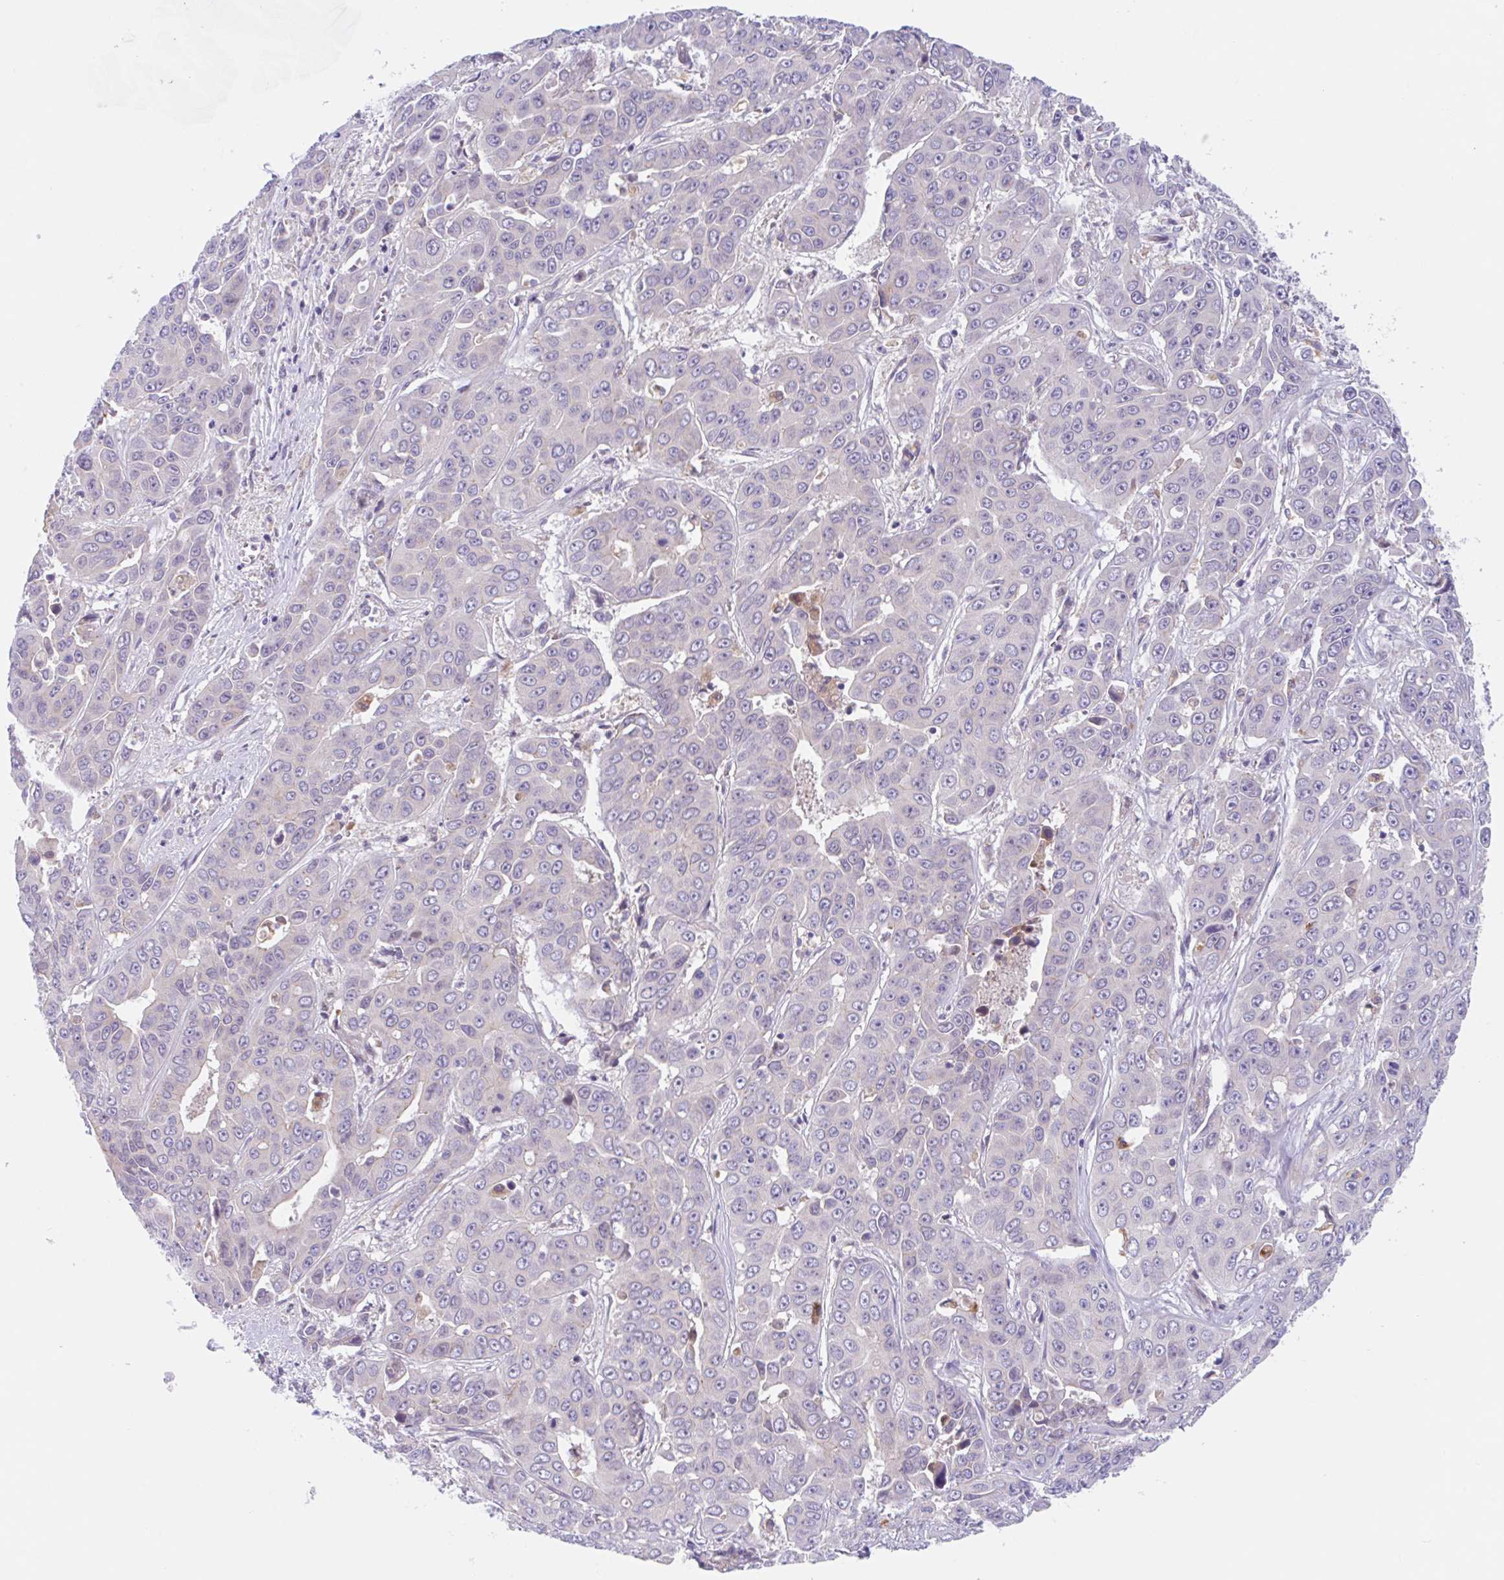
{"staining": {"intensity": "negative", "quantity": "none", "location": "none"}, "tissue": "liver cancer", "cell_type": "Tumor cells", "image_type": "cancer", "snomed": [{"axis": "morphology", "description": "Cholangiocarcinoma"}, {"axis": "topography", "description": "Liver"}], "caption": "Micrograph shows no significant protein staining in tumor cells of cholangiocarcinoma (liver). (DAB (3,3'-diaminobenzidine) immunohistochemistry with hematoxylin counter stain).", "gene": "TMEM86A", "patient": {"sex": "female", "age": 52}}